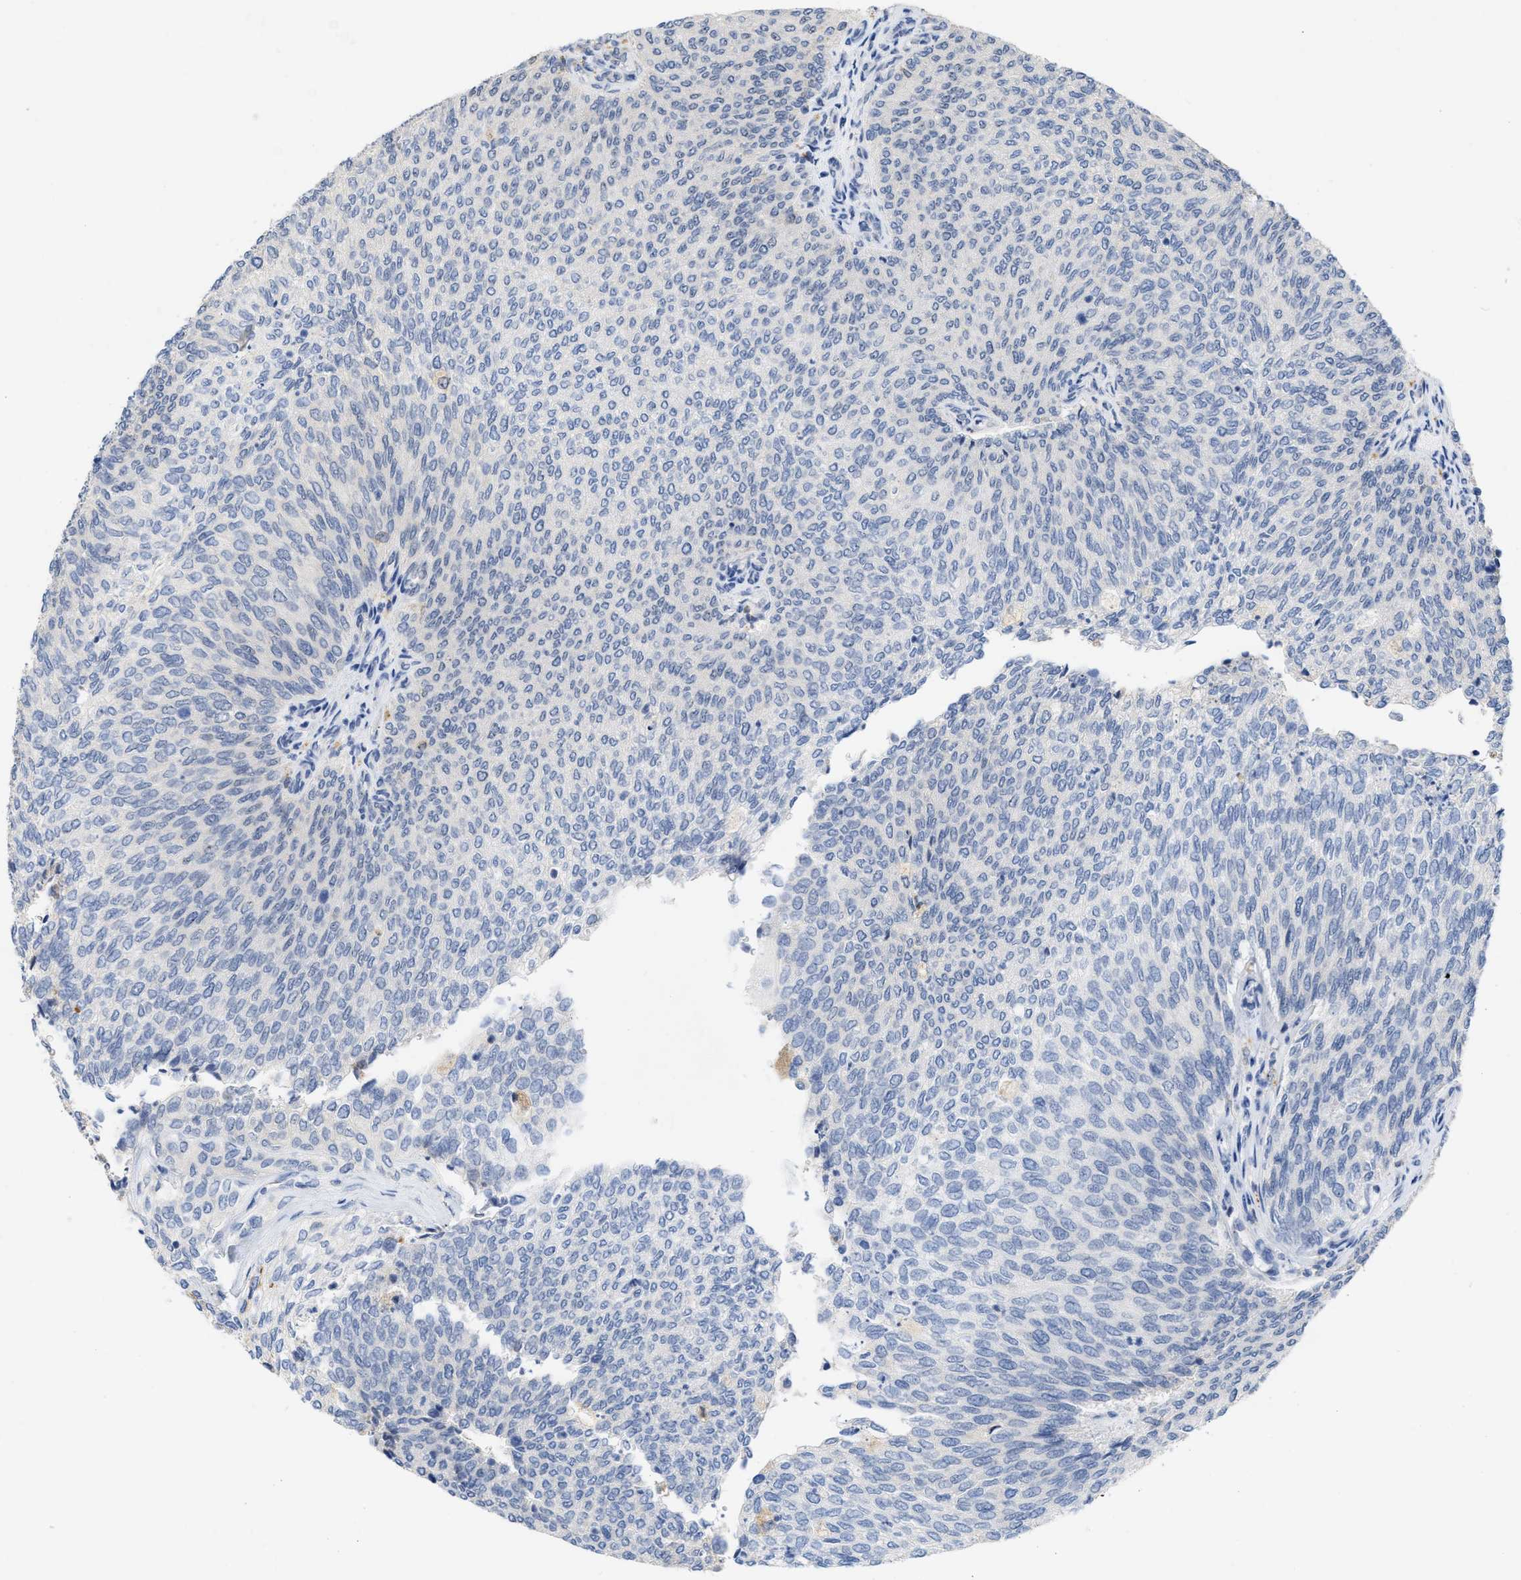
{"staining": {"intensity": "negative", "quantity": "none", "location": "none"}, "tissue": "urothelial cancer", "cell_type": "Tumor cells", "image_type": "cancer", "snomed": [{"axis": "morphology", "description": "Urothelial carcinoma, Low grade"}, {"axis": "topography", "description": "Urinary bladder"}], "caption": "Immunohistochemistry (IHC) micrograph of neoplastic tissue: human urothelial carcinoma (low-grade) stained with DAB (3,3'-diaminobenzidine) demonstrates no significant protein positivity in tumor cells.", "gene": "ELAC2", "patient": {"sex": "female", "age": 79}}